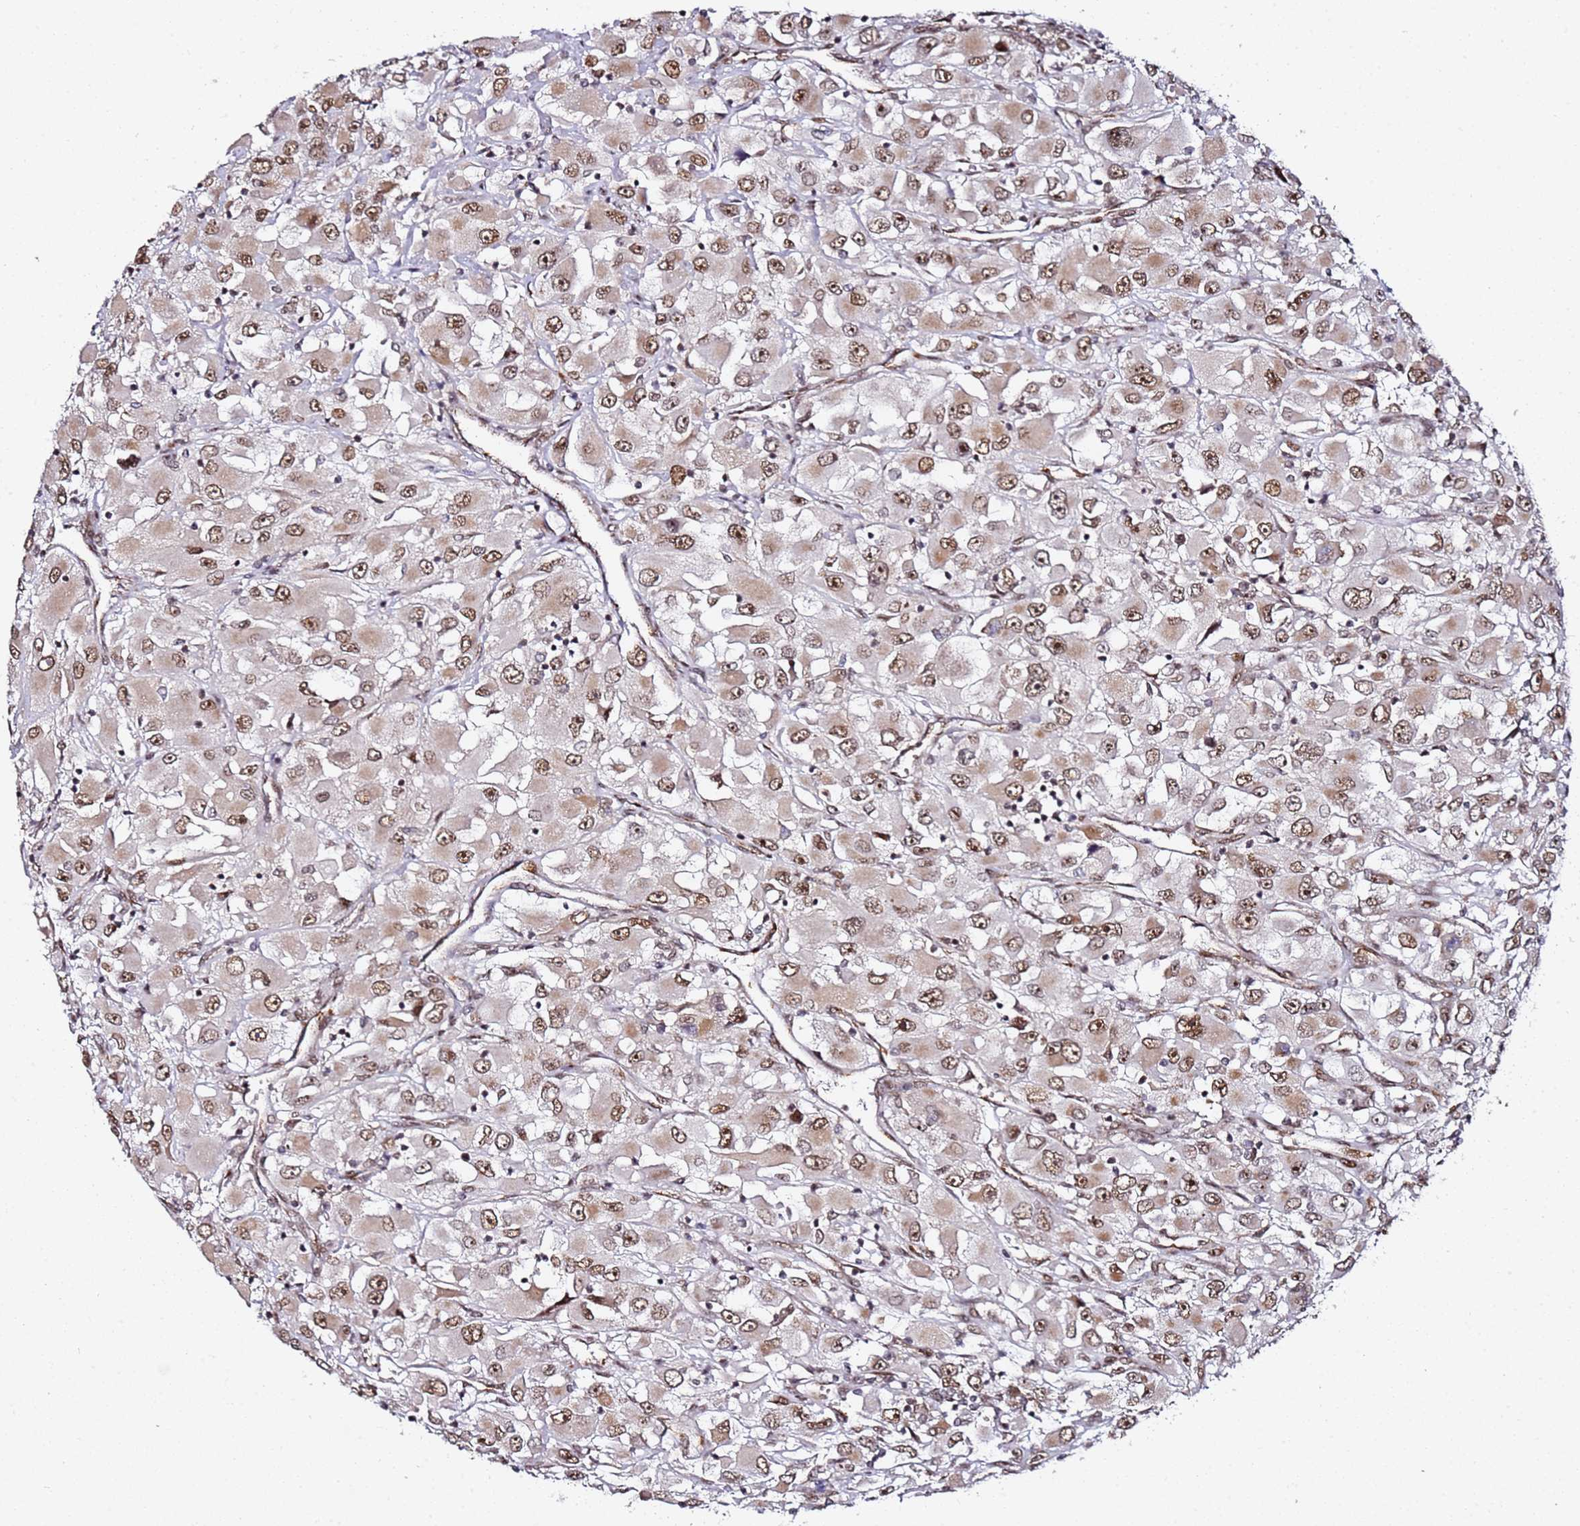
{"staining": {"intensity": "moderate", "quantity": ">75%", "location": "cytoplasmic/membranous,nuclear"}, "tissue": "renal cancer", "cell_type": "Tumor cells", "image_type": "cancer", "snomed": [{"axis": "morphology", "description": "Adenocarcinoma, NOS"}, {"axis": "topography", "description": "Kidney"}], "caption": "Moderate cytoplasmic/membranous and nuclear staining for a protein is seen in about >75% of tumor cells of renal adenocarcinoma using IHC.", "gene": "TP53AIP1", "patient": {"sex": "female", "age": 52}}